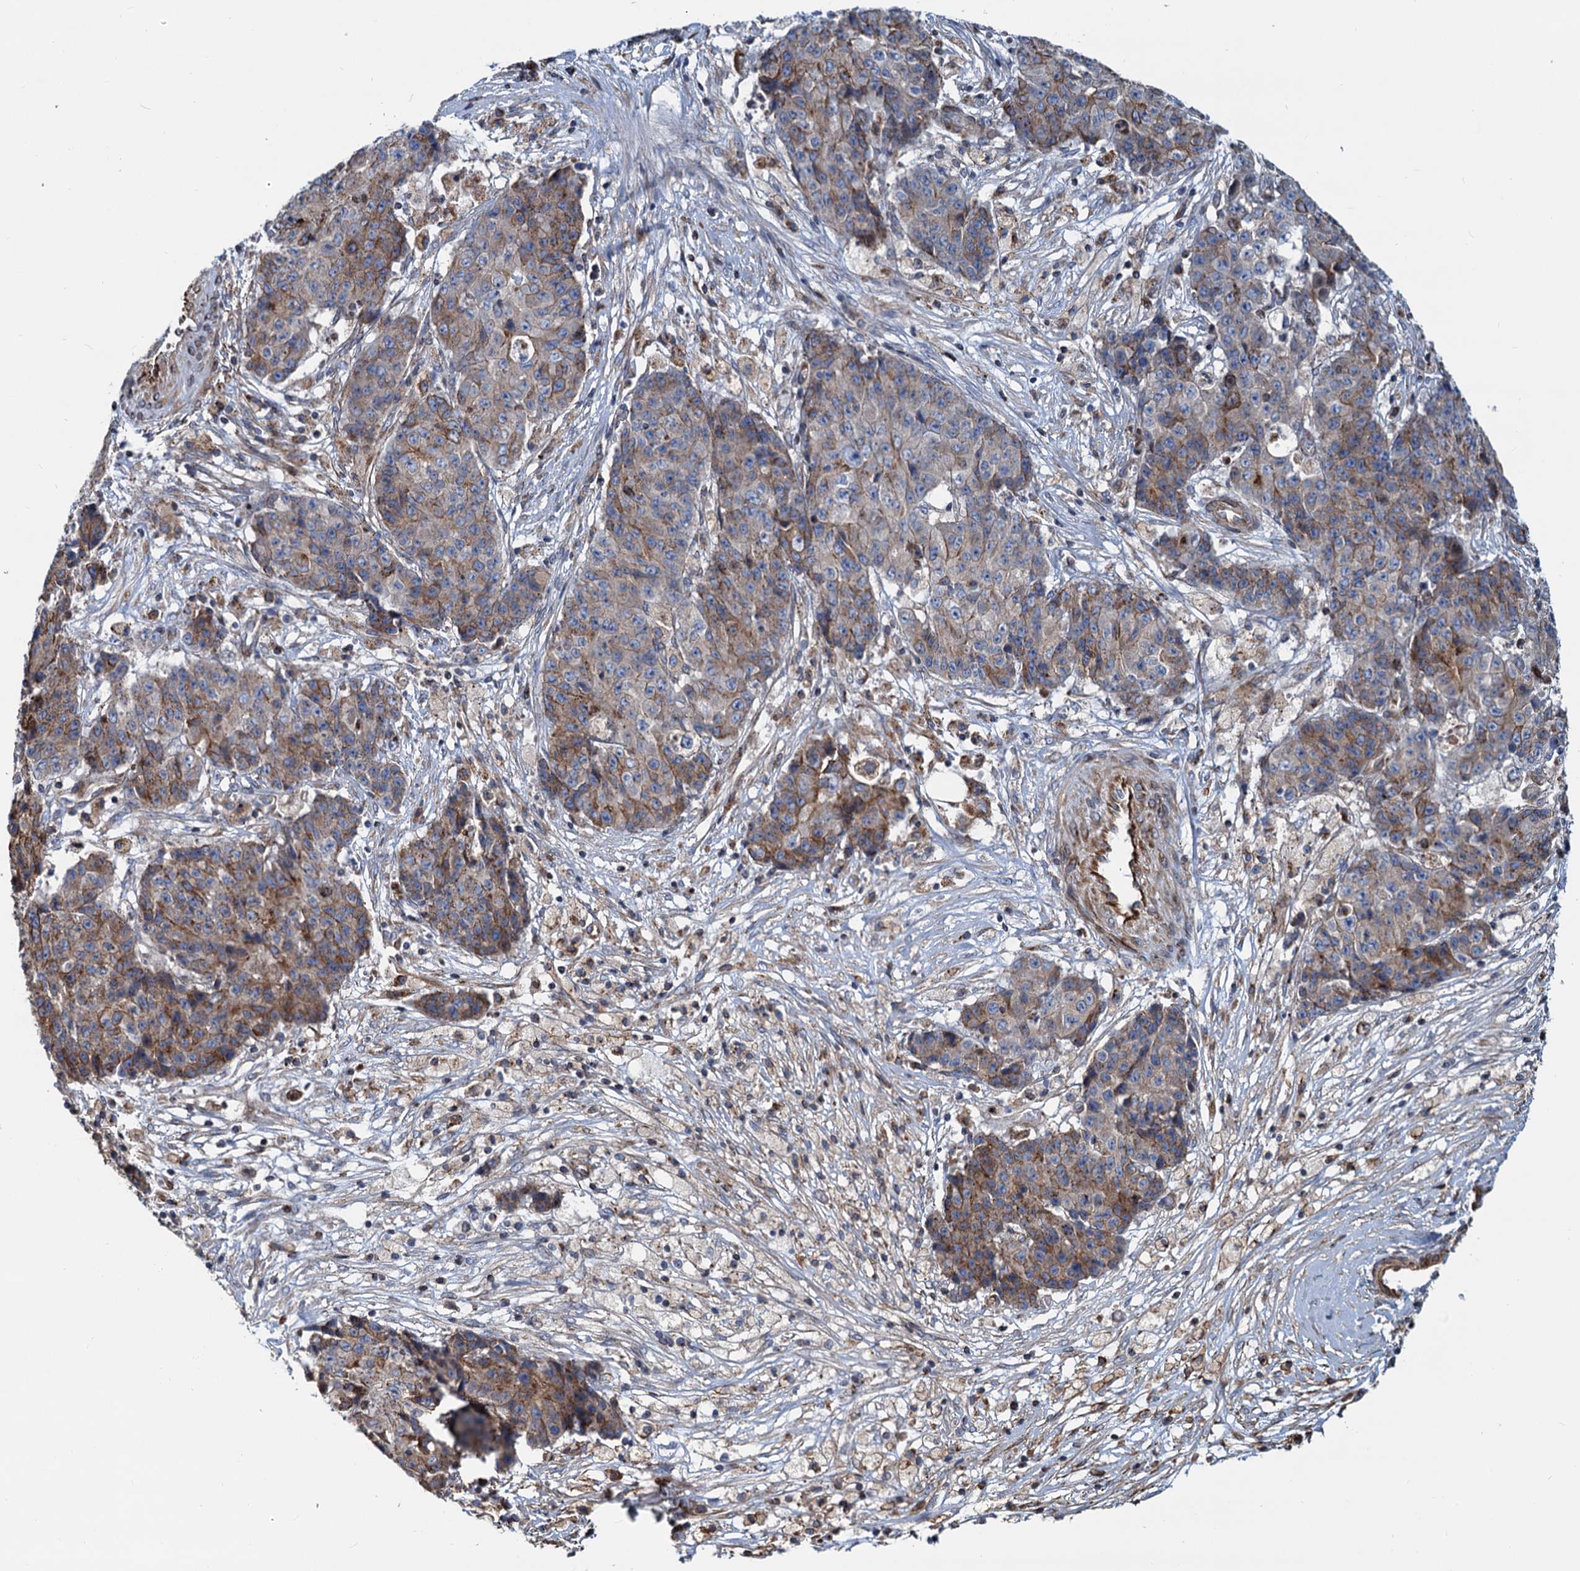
{"staining": {"intensity": "moderate", "quantity": "25%-75%", "location": "cytoplasmic/membranous"}, "tissue": "ovarian cancer", "cell_type": "Tumor cells", "image_type": "cancer", "snomed": [{"axis": "morphology", "description": "Carcinoma, endometroid"}, {"axis": "topography", "description": "Ovary"}], "caption": "Moderate cytoplasmic/membranous positivity for a protein is identified in about 25%-75% of tumor cells of ovarian endometroid carcinoma using IHC.", "gene": "PSEN1", "patient": {"sex": "female", "age": 42}}